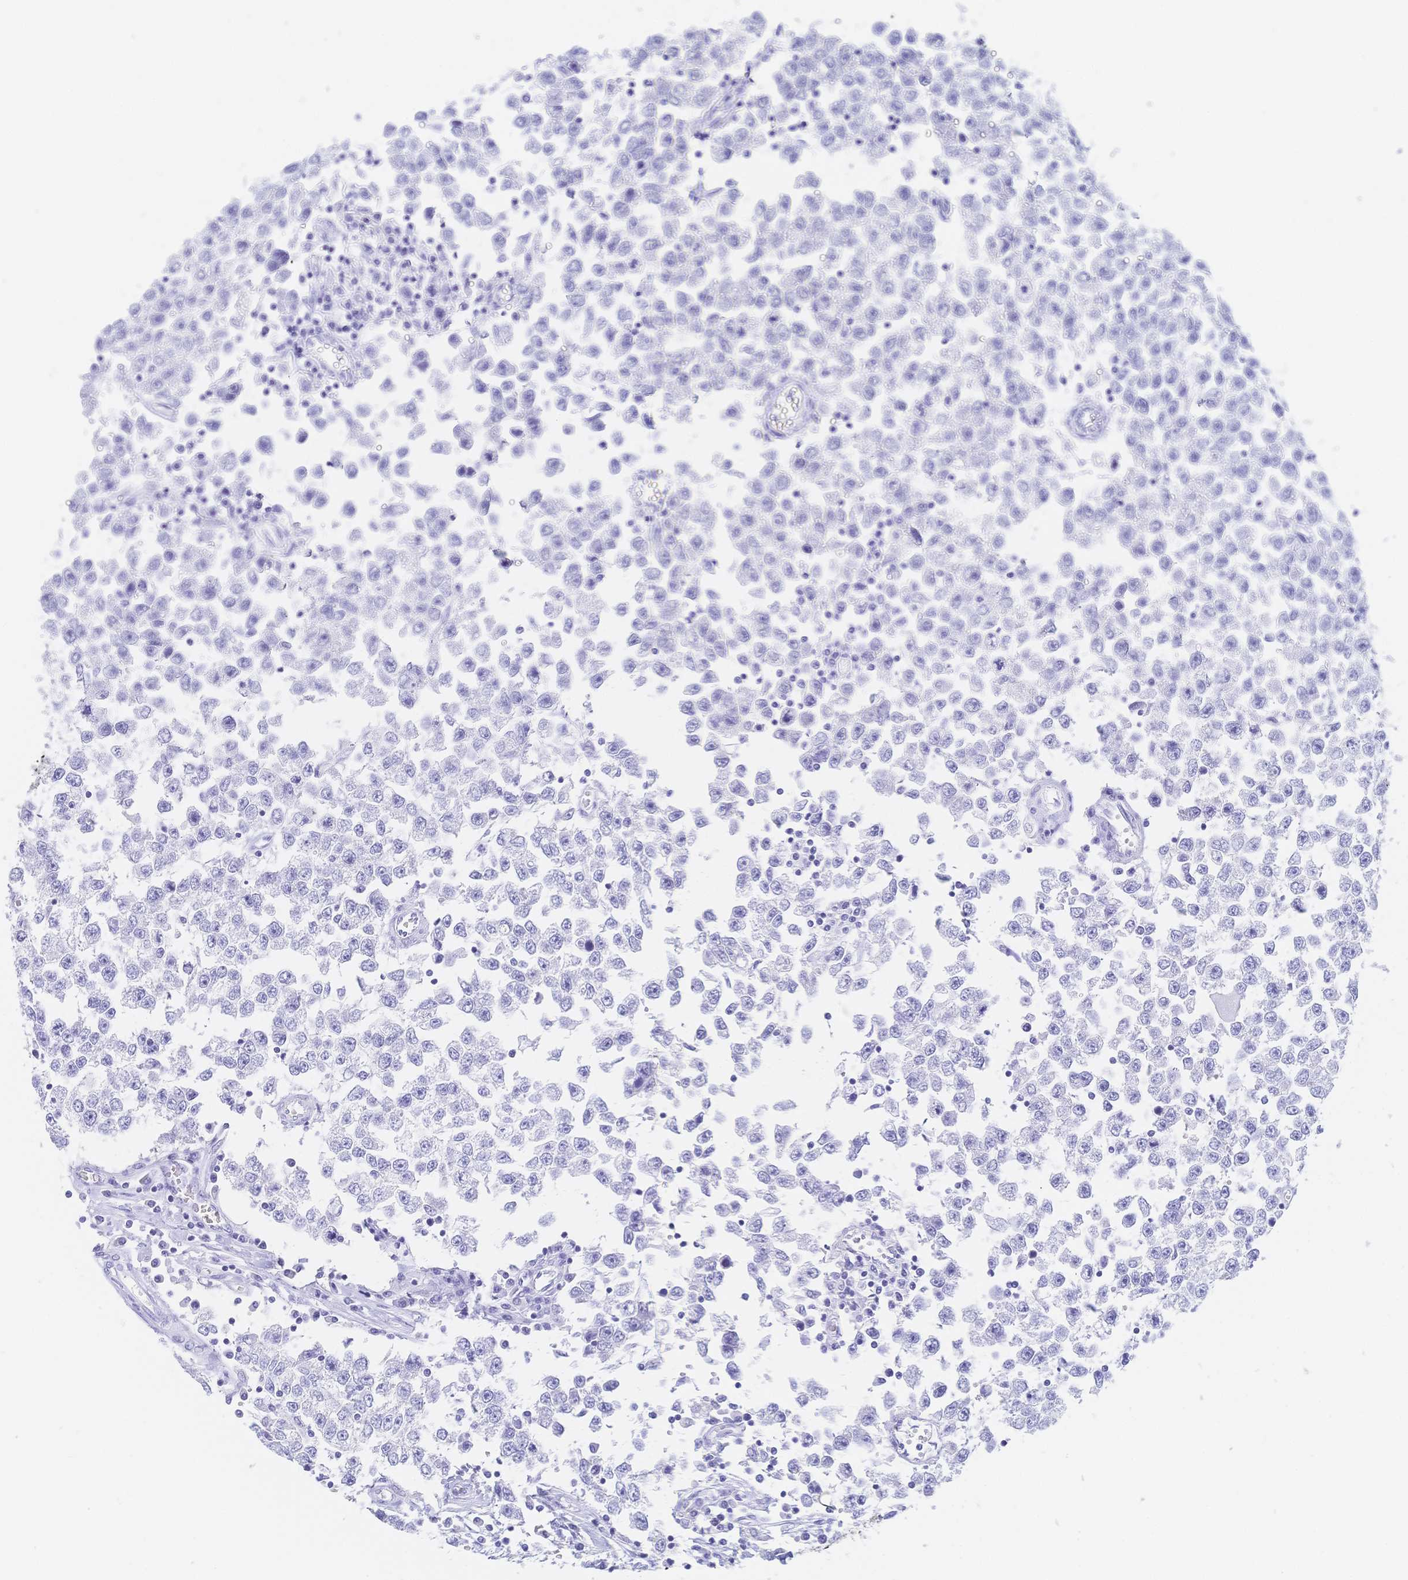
{"staining": {"intensity": "negative", "quantity": "none", "location": "none"}, "tissue": "testis cancer", "cell_type": "Tumor cells", "image_type": "cancer", "snomed": [{"axis": "morphology", "description": "Seminoma, NOS"}, {"axis": "topography", "description": "Testis"}], "caption": "Tumor cells are negative for protein expression in human testis cancer. (DAB IHC visualized using brightfield microscopy, high magnification).", "gene": "MEP1B", "patient": {"sex": "male", "age": 34}}